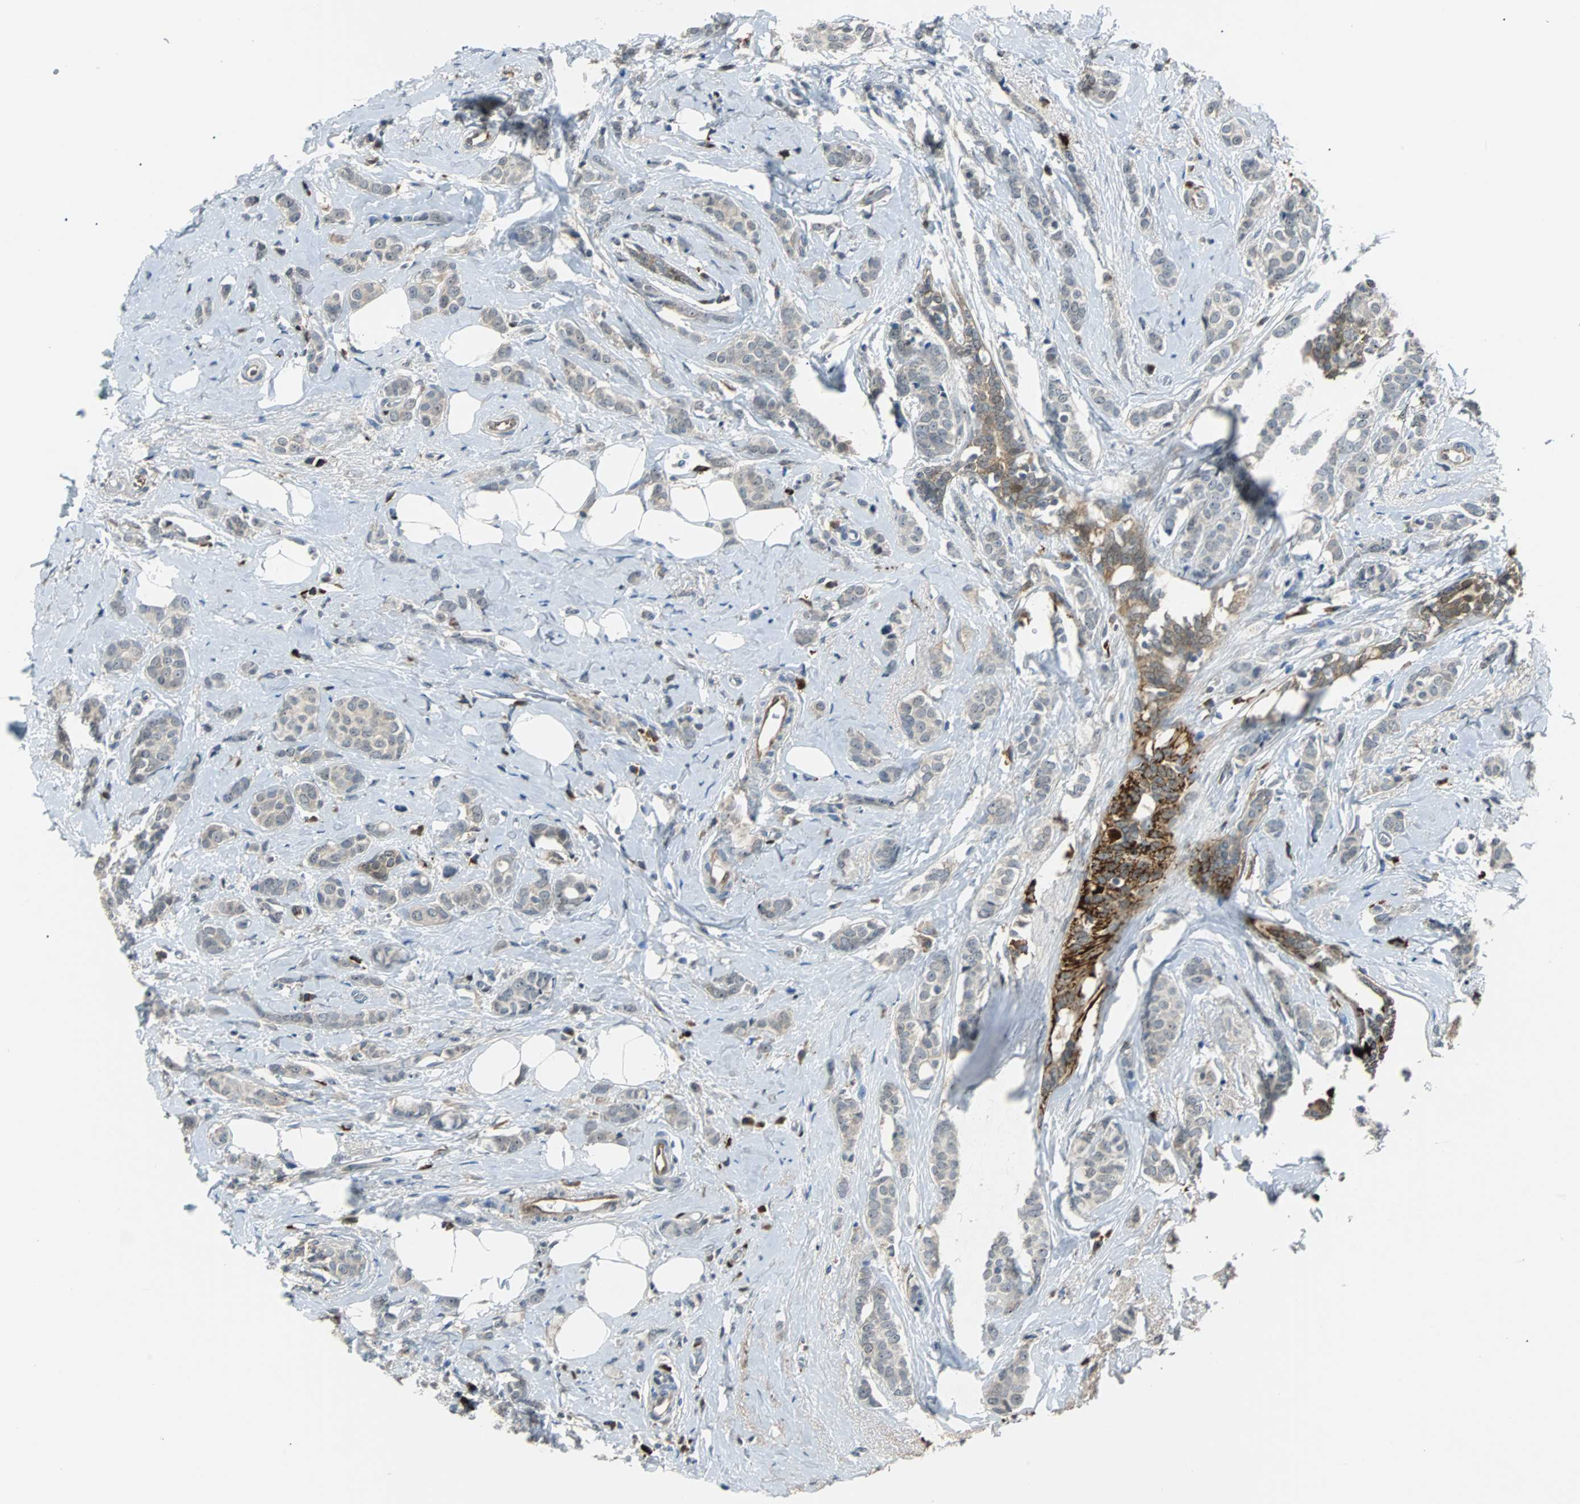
{"staining": {"intensity": "weak", "quantity": "25%-75%", "location": "cytoplasmic/membranous"}, "tissue": "breast cancer", "cell_type": "Tumor cells", "image_type": "cancer", "snomed": [{"axis": "morphology", "description": "Lobular carcinoma"}, {"axis": "topography", "description": "Breast"}], "caption": "The micrograph shows immunohistochemical staining of breast lobular carcinoma. There is weak cytoplasmic/membranous positivity is identified in approximately 25%-75% of tumor cells.", "gene": "FHL2", "patient": {"sex": "female", "age": 60}}